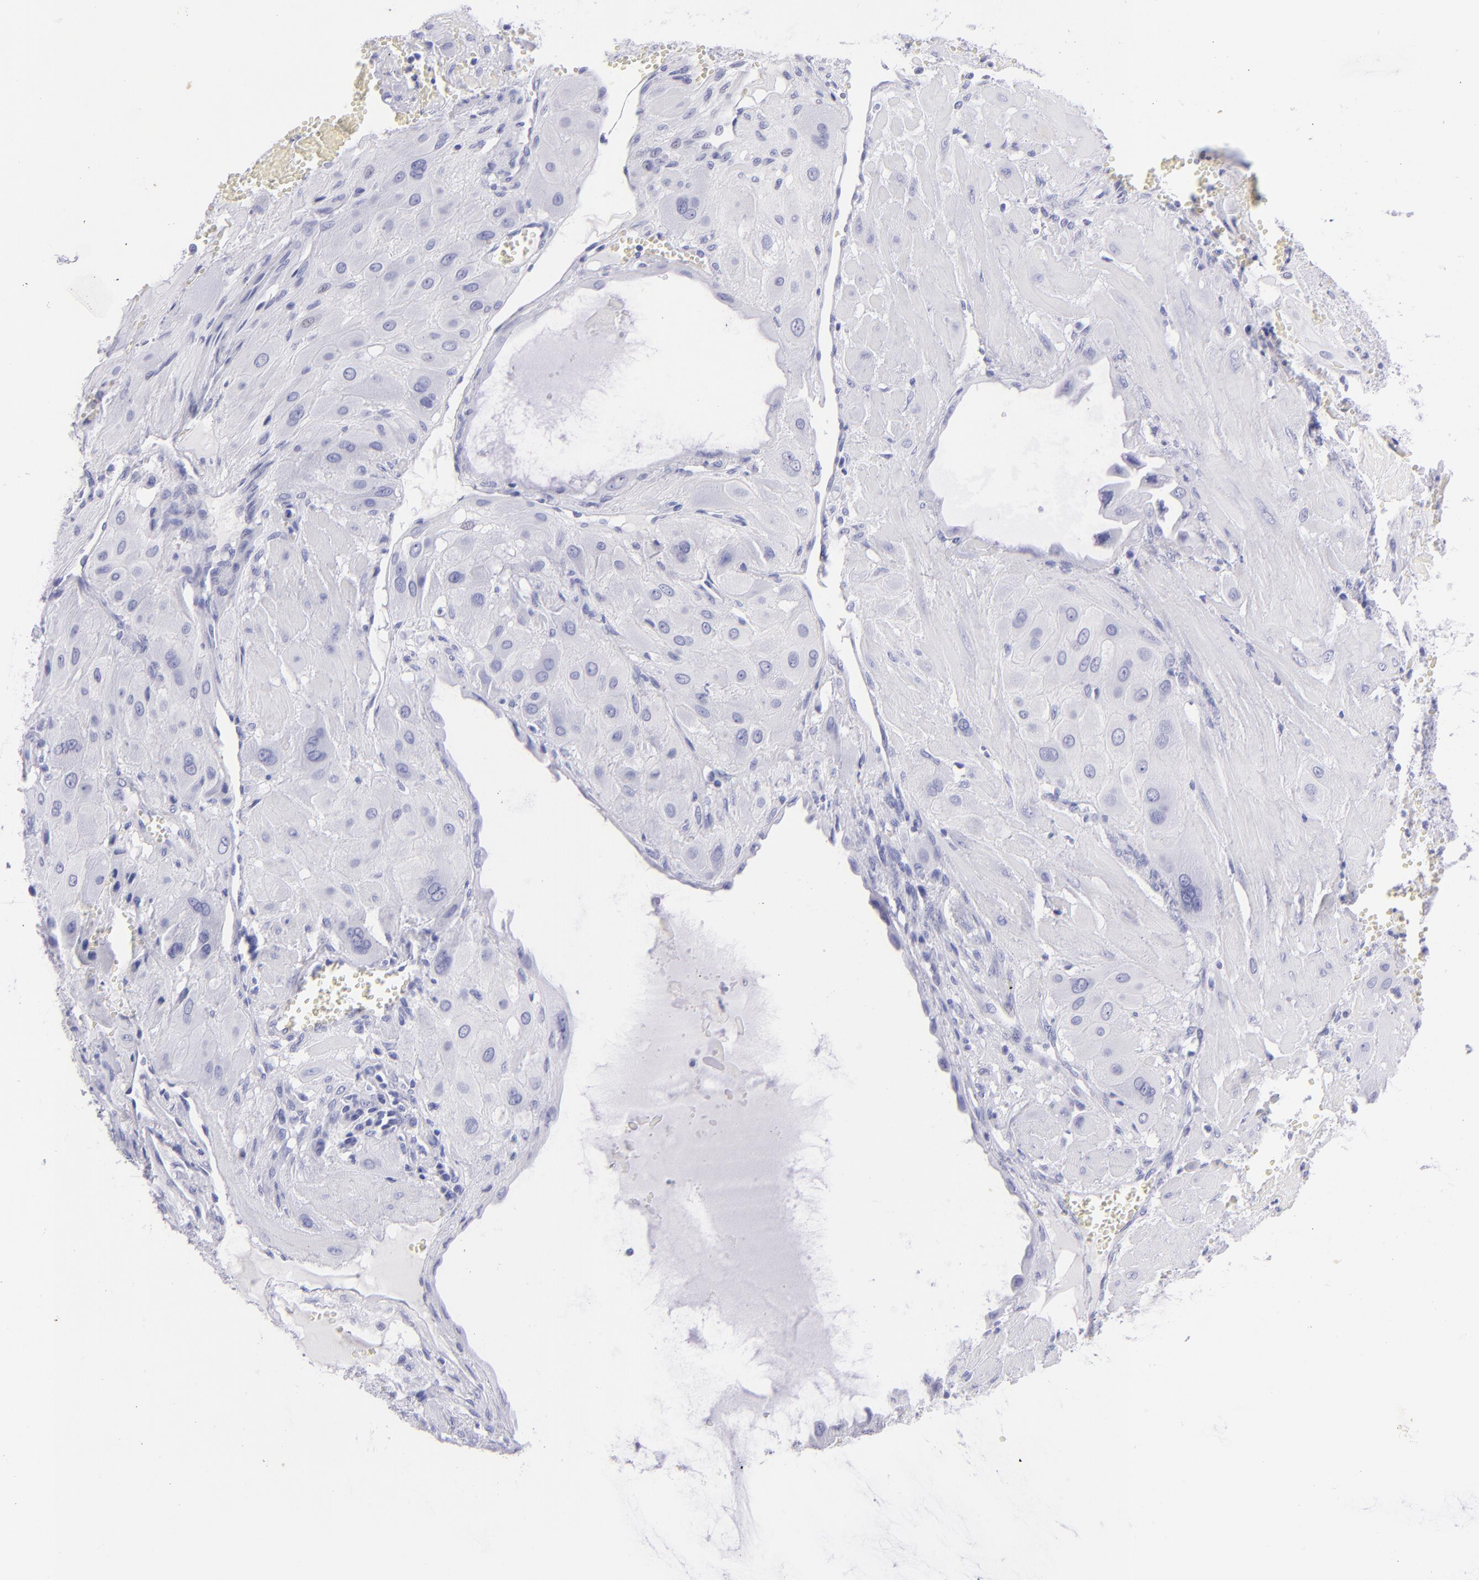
{"staining": {"intensity": "negative", "quantity": "none", "location": "none"}, "tissue": "cervical cancer", "cell_type": "Tumor cells", "image_type": "cancer", "snomed": [{"axis": "morphology", "description": "Squamous cell carcinoma, NOS"}, {"axis": "topography", "description": "Cervix"}], "caption": "An image of cervical cancer stained for a protein shows no brown staining in tumor cells.", "gene": "PIP", "patient": {"sex": "female", "age": 34}}